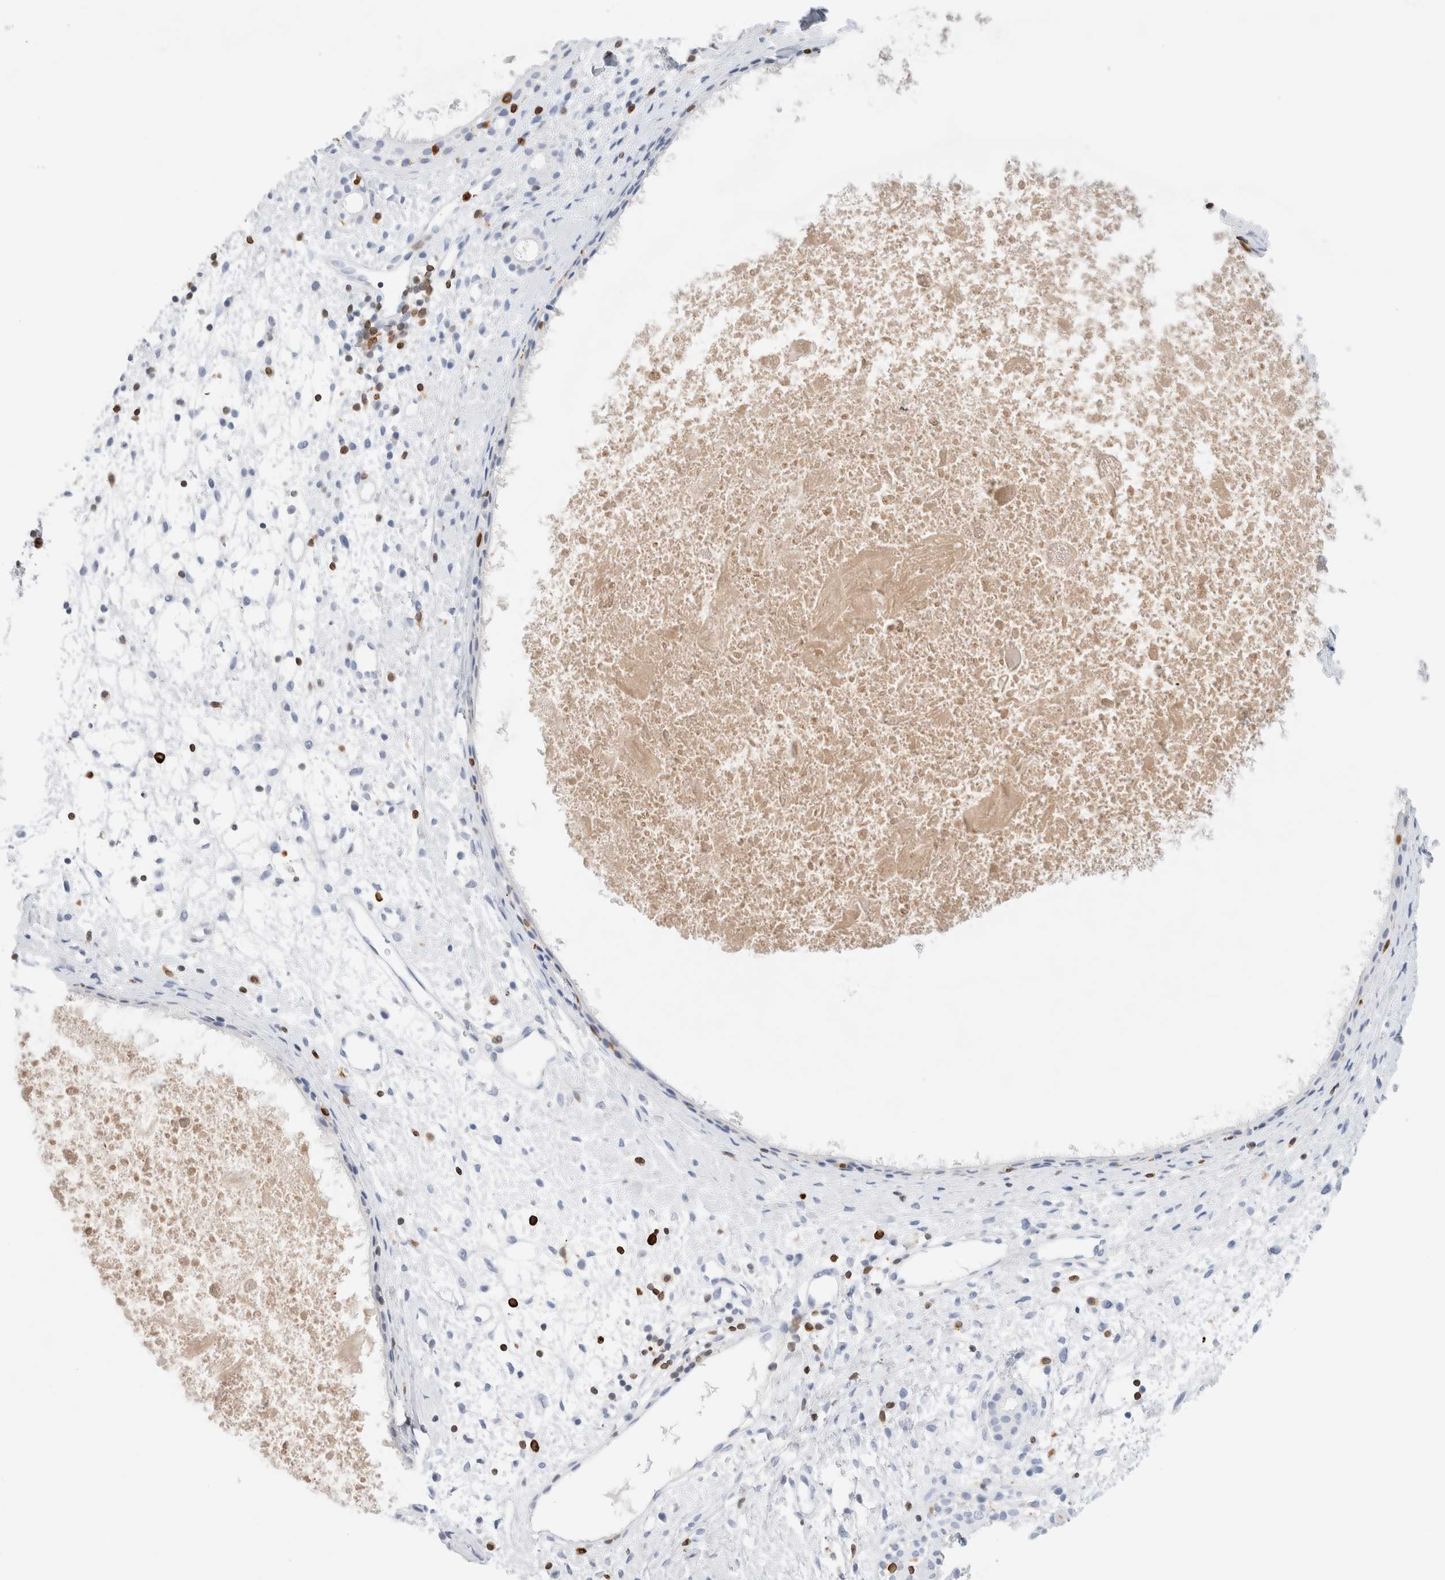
{"staining": {"intensity": "negative", "quantity": "none", "location": "none"}, "tissue": "nasopharynx", "cell_type": "Respiratory epithelial cells", "image_type": "normal", "snomed": [{"axis": "morphology", "description": "Normal tissue, NOS"}, {"axis": "topography", "description": "Nasopharynx"}], "caption": "Protein analysis of benign nasopharynx shows no significant expression in respiratory epithelial cells. Nuclei are stained in blue.", "gene": "ALOX5AP", "patient": {"sex": "male", "age": 22}}